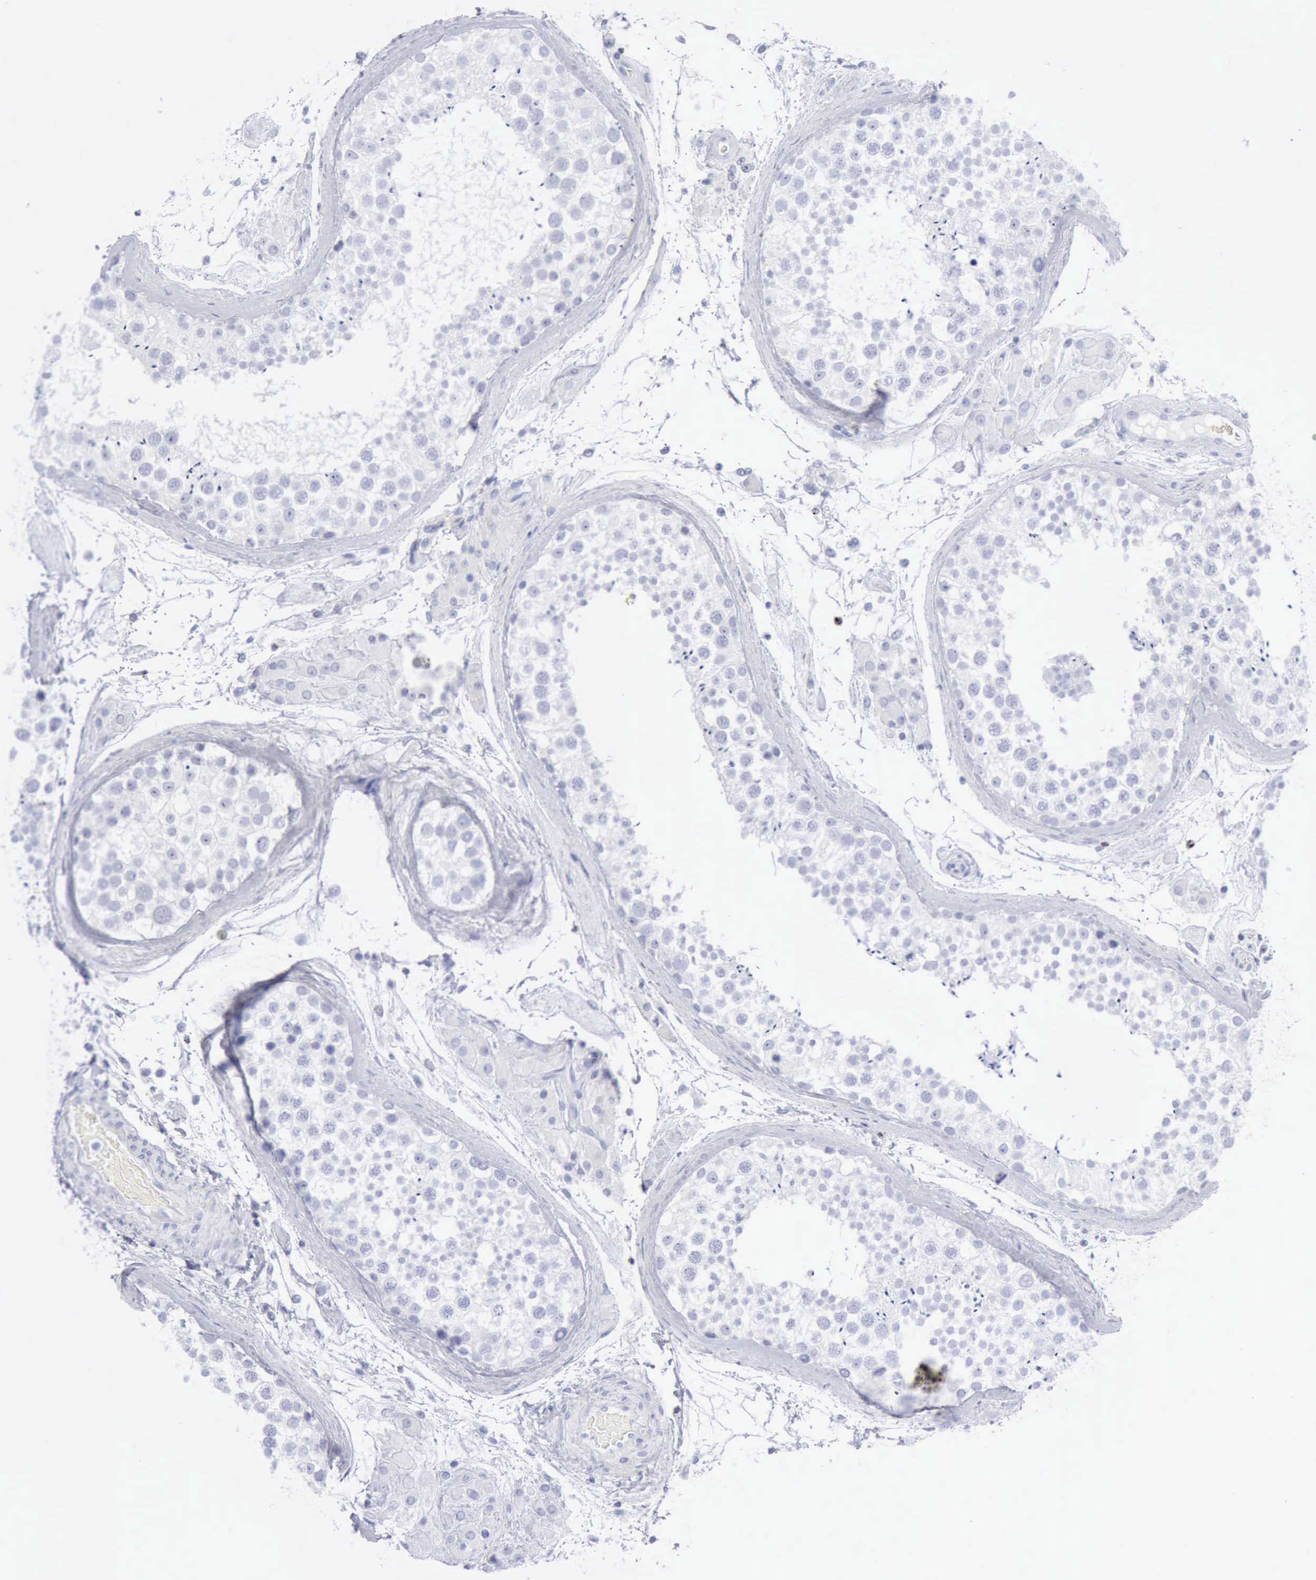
{"staining": {"intensity": "negative", "quantity": "none", "location": "none"}, "tissue": "testis", "cell_type": "Cells in seminiferous ducts", "image_type": "normal", "snomed": [{"axis": "morphology", "description": "Normal tissue, NOS"}, {"axis": "topography", "description": "Testis"}], "caption": "IHC micrograph of benign testis: testis stained with DAB reveals no significant protein staining in cells in seminiferous ducts. (DAB immunohistochemistry (IHC) visualized using brightfield microscopy, high magnification).", "gene": "GZMB", "patient": {"sex": "male", "age": 46}}